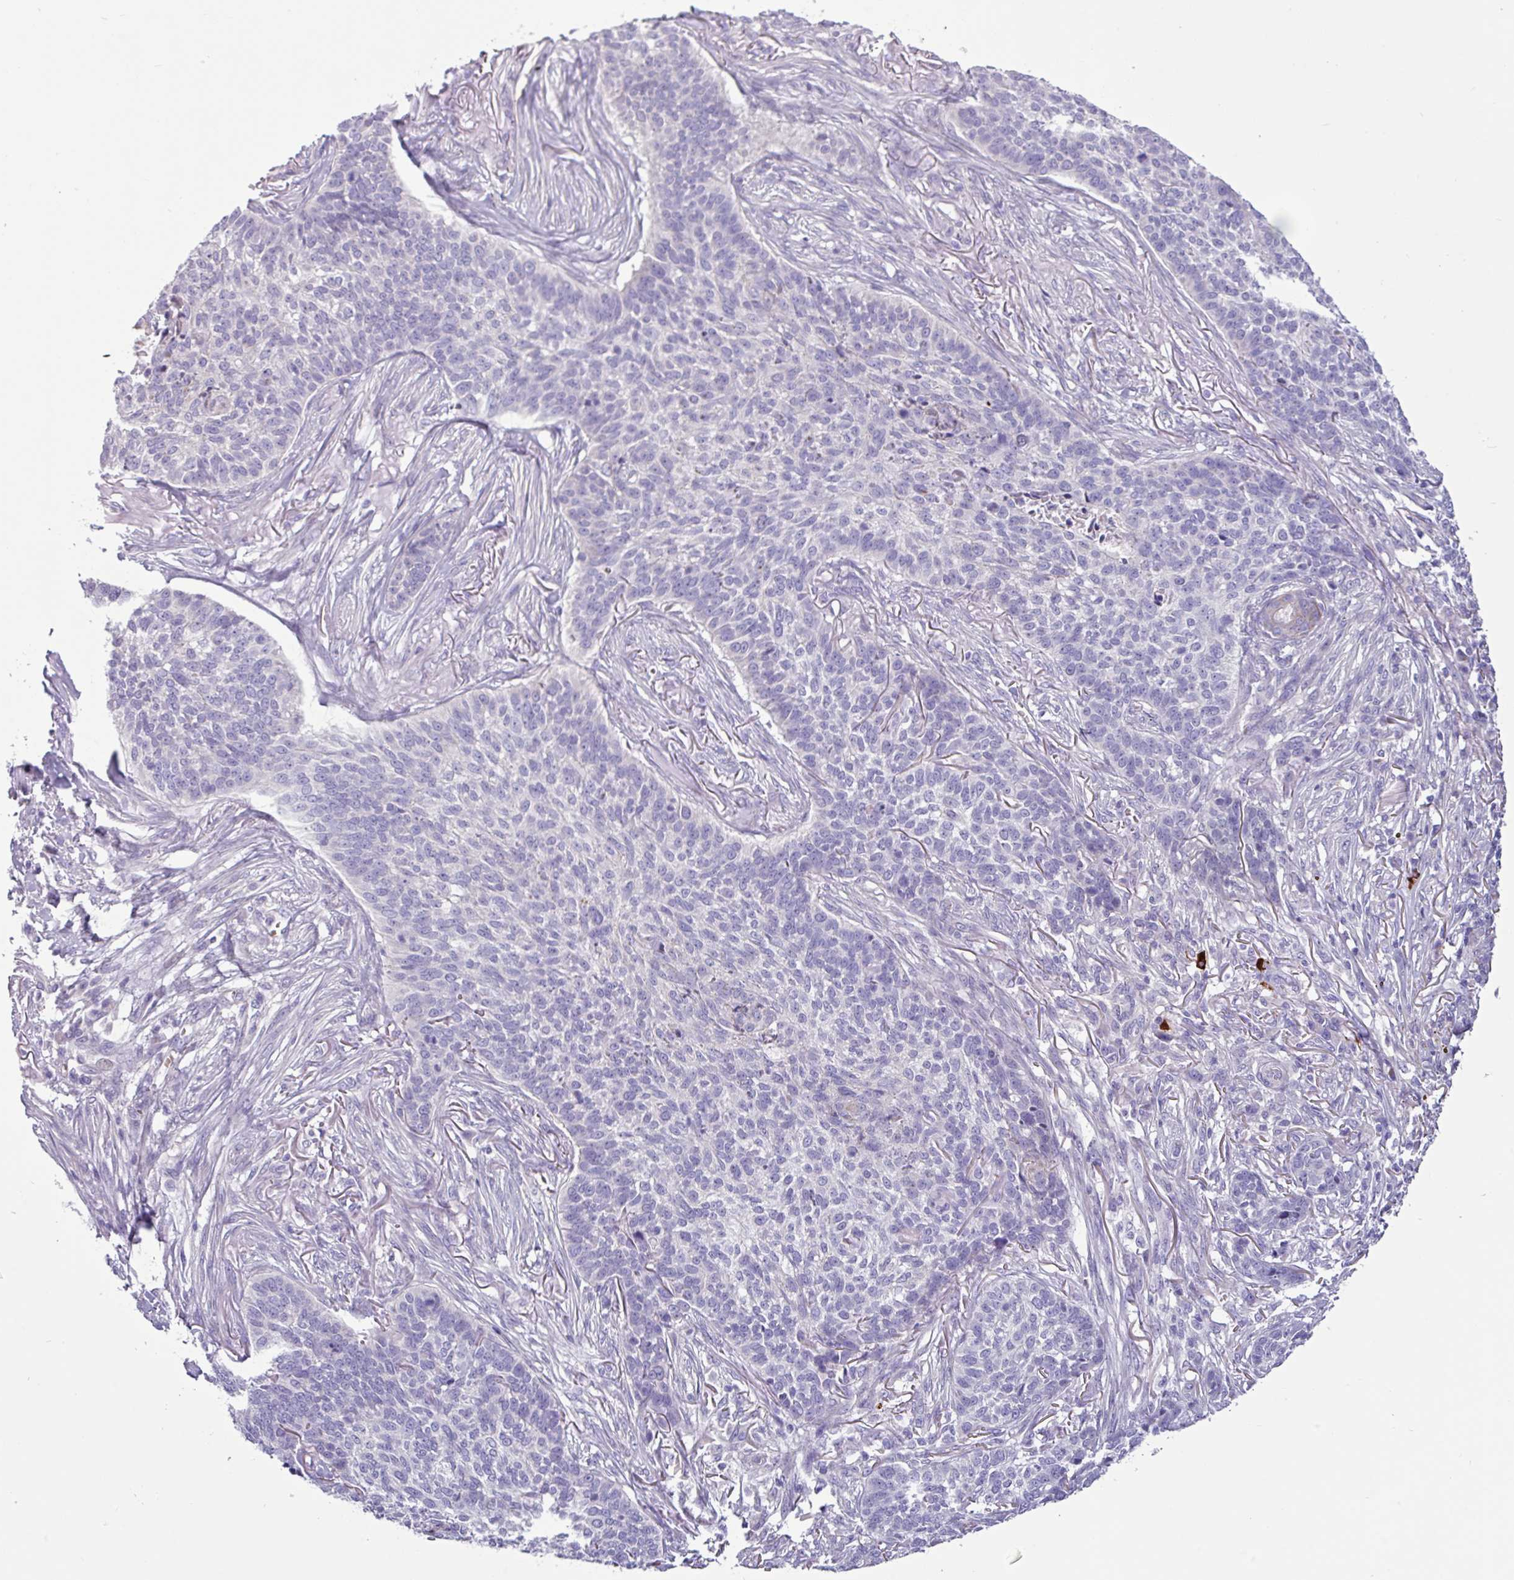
{"staining": {"intensity": "negative", "quantity": "none", "location": "none"}, "tissue": "skin cancer", "cell_type": "Tumor cells", "image_type": "cancer", "snomed": [{"axis": "morphology", "description": "Basal cell carcinoma"}, {"axis": "topography", "description": "Skin"}], "caption": "Skin cancer (basal cell carcinoma) was stained to show a protein in brown. There is no significant staining in tumor cells.", "gene": "ACAP3", "patient": {"sex": "male", "age": 85}}